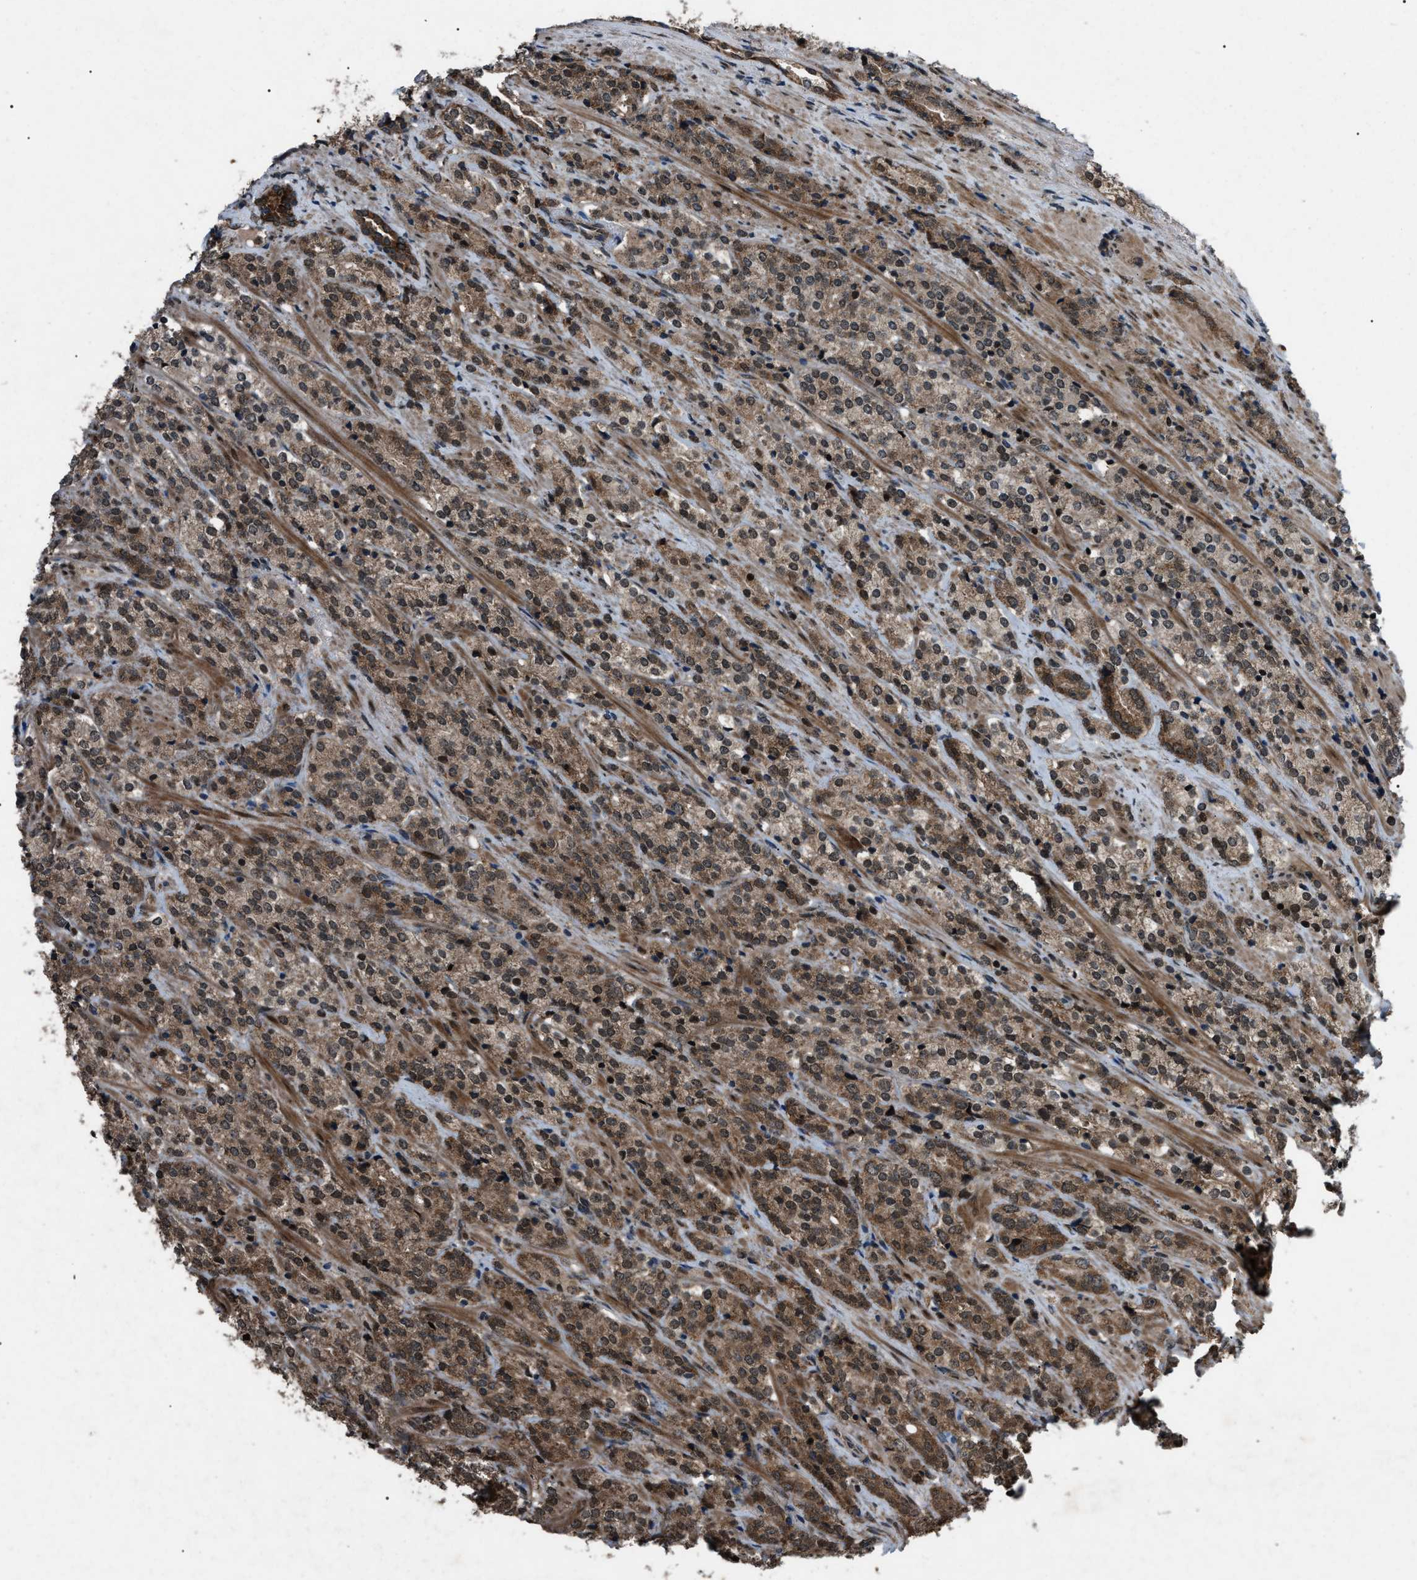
{"staining": {"intensity": "moderate", "quantity": ">75%", "location": "cytoplasmic/membranous"}, "tissue": "prostate cancer", "cell_type": "Tumor cells", "image_type": "cancer", "snomed": [{"axis": "morphology", "description": "Adenocarcinoma, High grade"}, {"axis": "topography", "description": "Prostate"}], "caption": "About >75% of tumor cells in high-grade adenocarcinoma (prostate) display moderate cytoplasmic/membranous protein expression as visualized by brown immunohistochemical staining.", "gene": "ZFAND2A", "patient": {"sex": "male", "age": 71}}